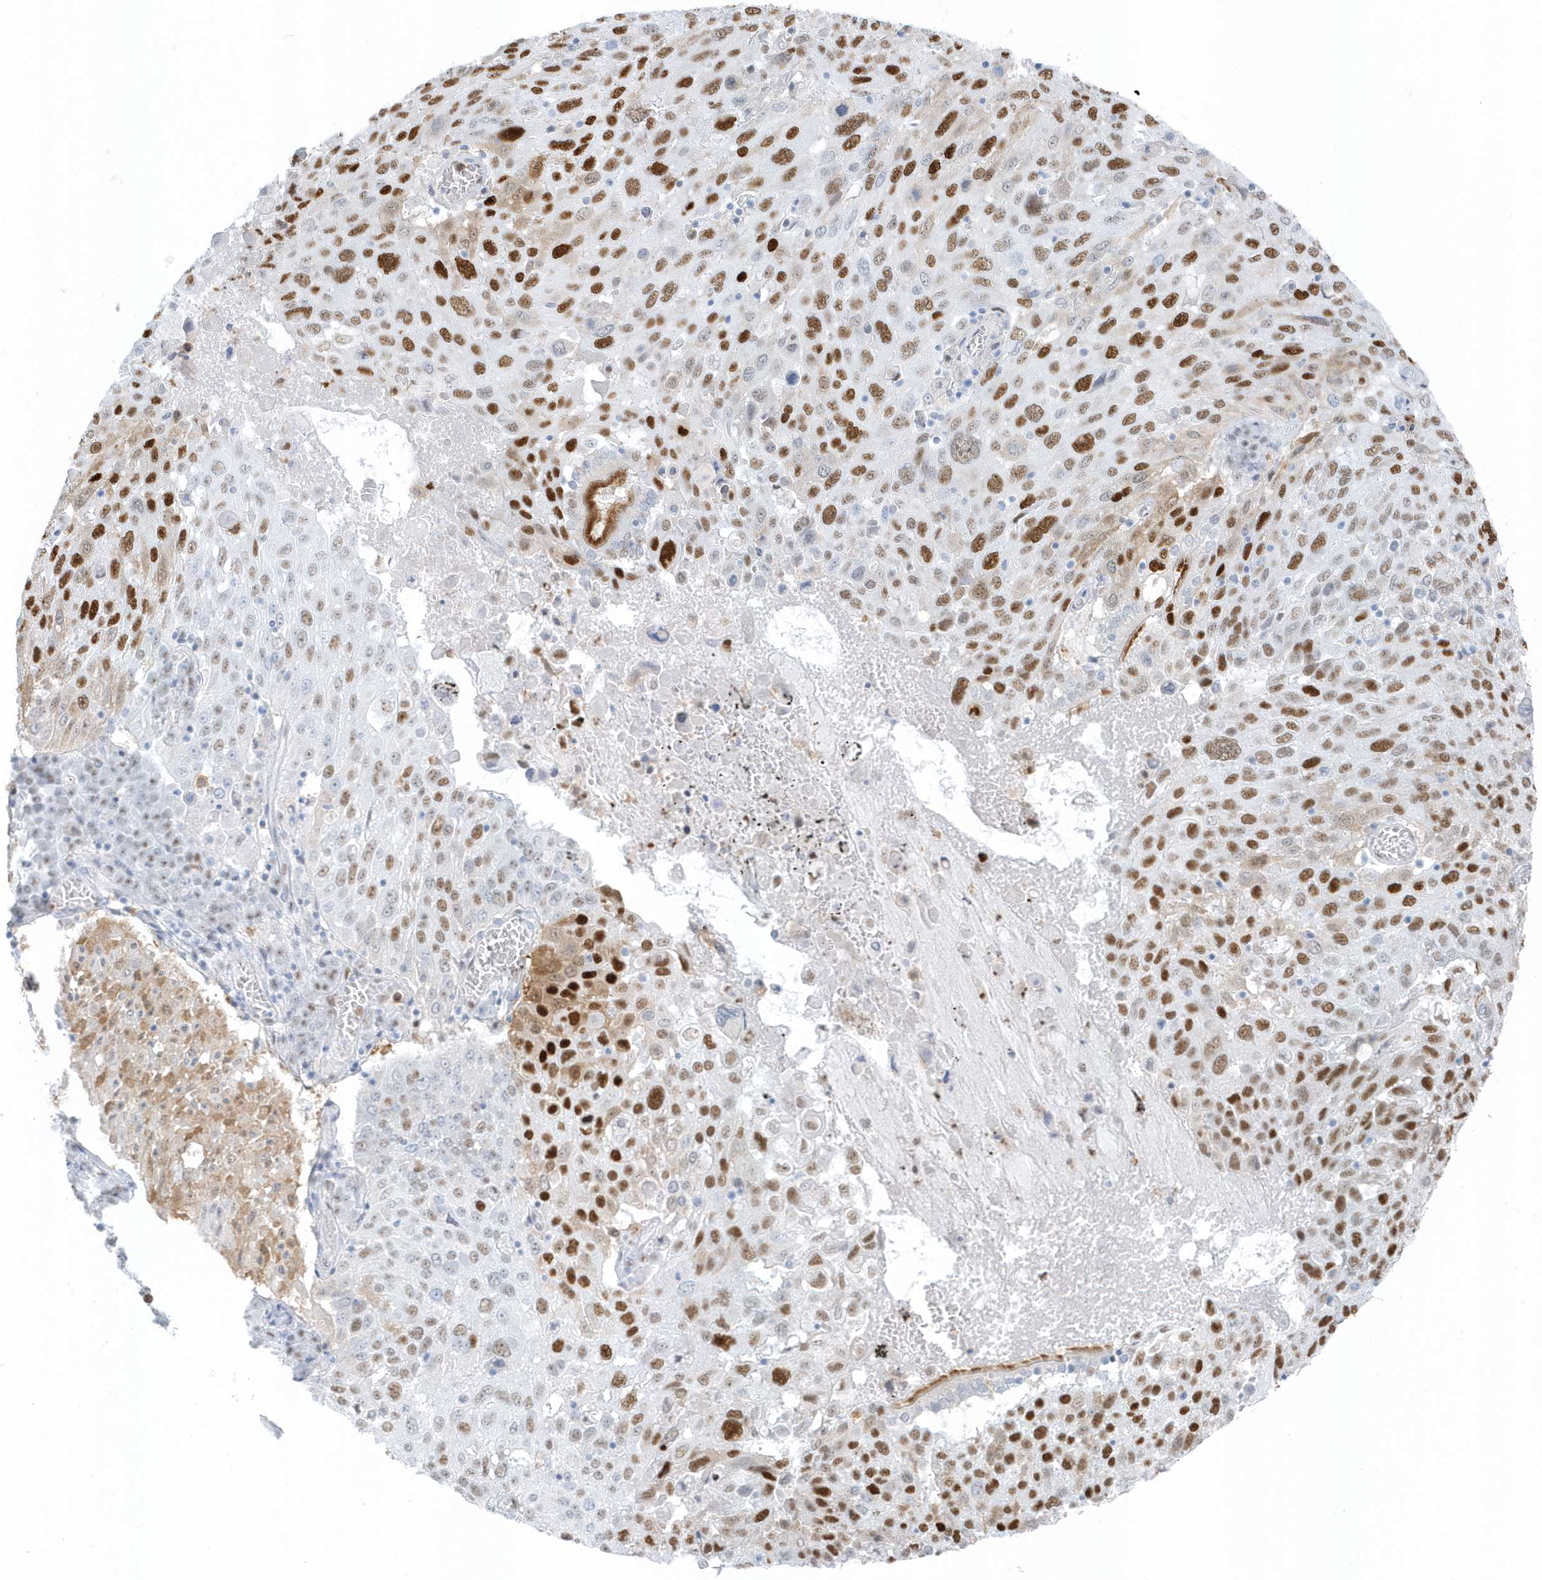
{"staining": {"intensity": "moderate", "quantity": ">75%", "location": "nuclear"}, "tissue": "lung cancer", "cell_type": "Tumor cells", "image_type": "cancer", "snomed": [{"axis": "morphology", "description": "Squamous cell carcinoma, NOS"}, {"axis": "topography", "description": "Lung"}], "caption": "Immunohistochemistry histopathology image of human lung cancer stained for a protein (brown), which displays medium levels of moderate nuclear staining in approximately >75% of tumor cells.", "gene": "SMIM34", "patient": {"sex": "male", "age": 65}}